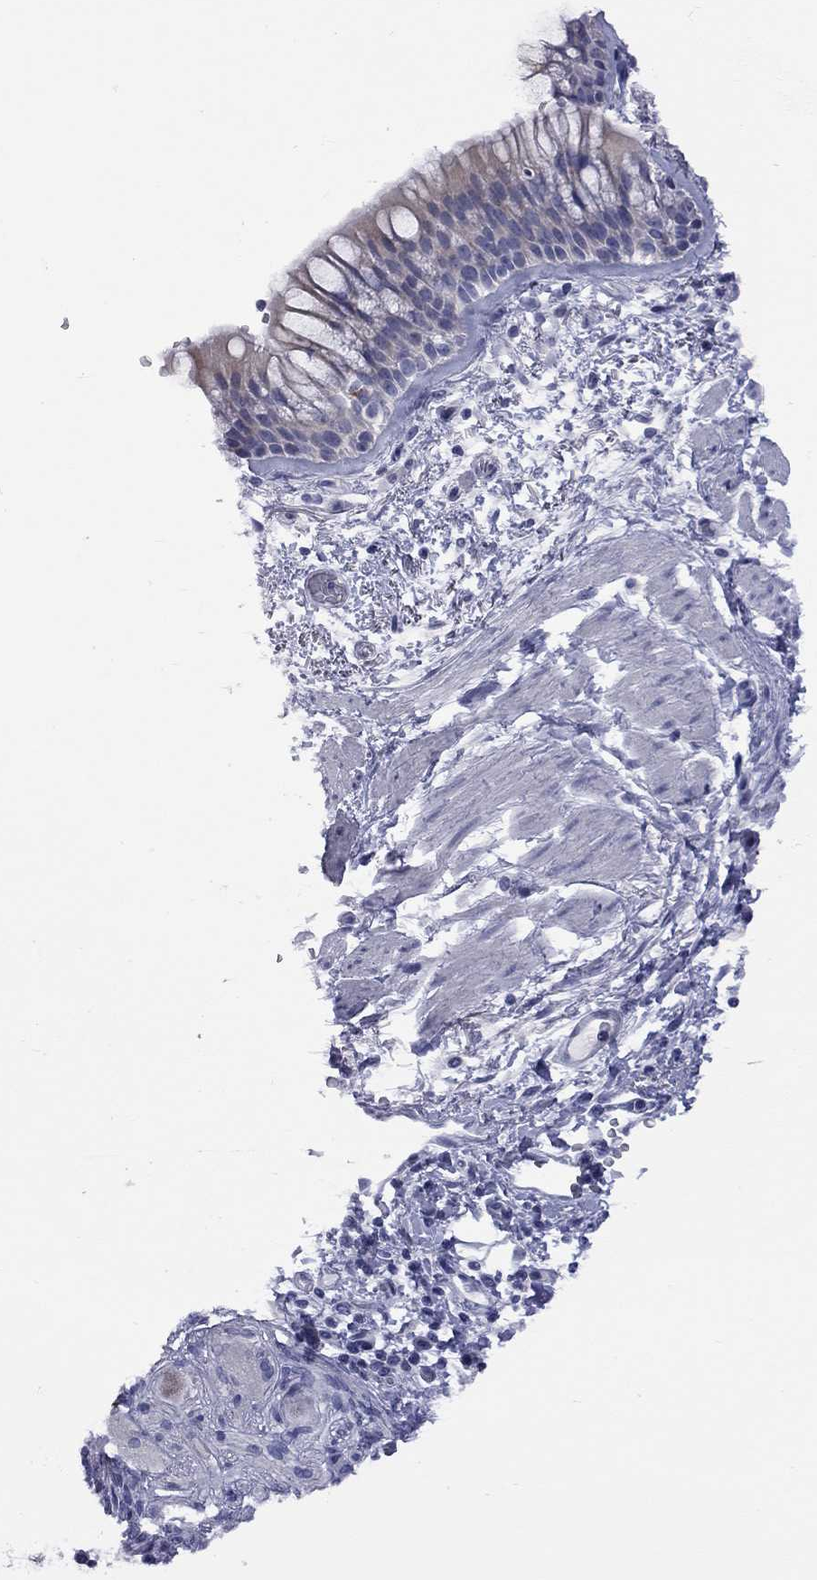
{"staining": {"intensity": "strong", "quantity": "<25%", "location": "cytoplasmic/membranous"}, "tissue": "bronchus", "cell_type": "Respiratory epithelial cells", "image_type": "normal", "snomed": [{"axis": "morphology", "description": "Normal tissue, NOS"}, {"axis": "topography", "description": "Bronchus"}, {"axis": "topography", "description": "Lung"}], "caption": "This image demonstrates immunohistochemistry (IHC) staining of unremarkable bronchus, with medium strong cytoplasmic/membranous expression in approximately <25% of respiratory epithelial cells.", "gene": "ABCB4", "patient": {"sex": "female", "age": 57}}